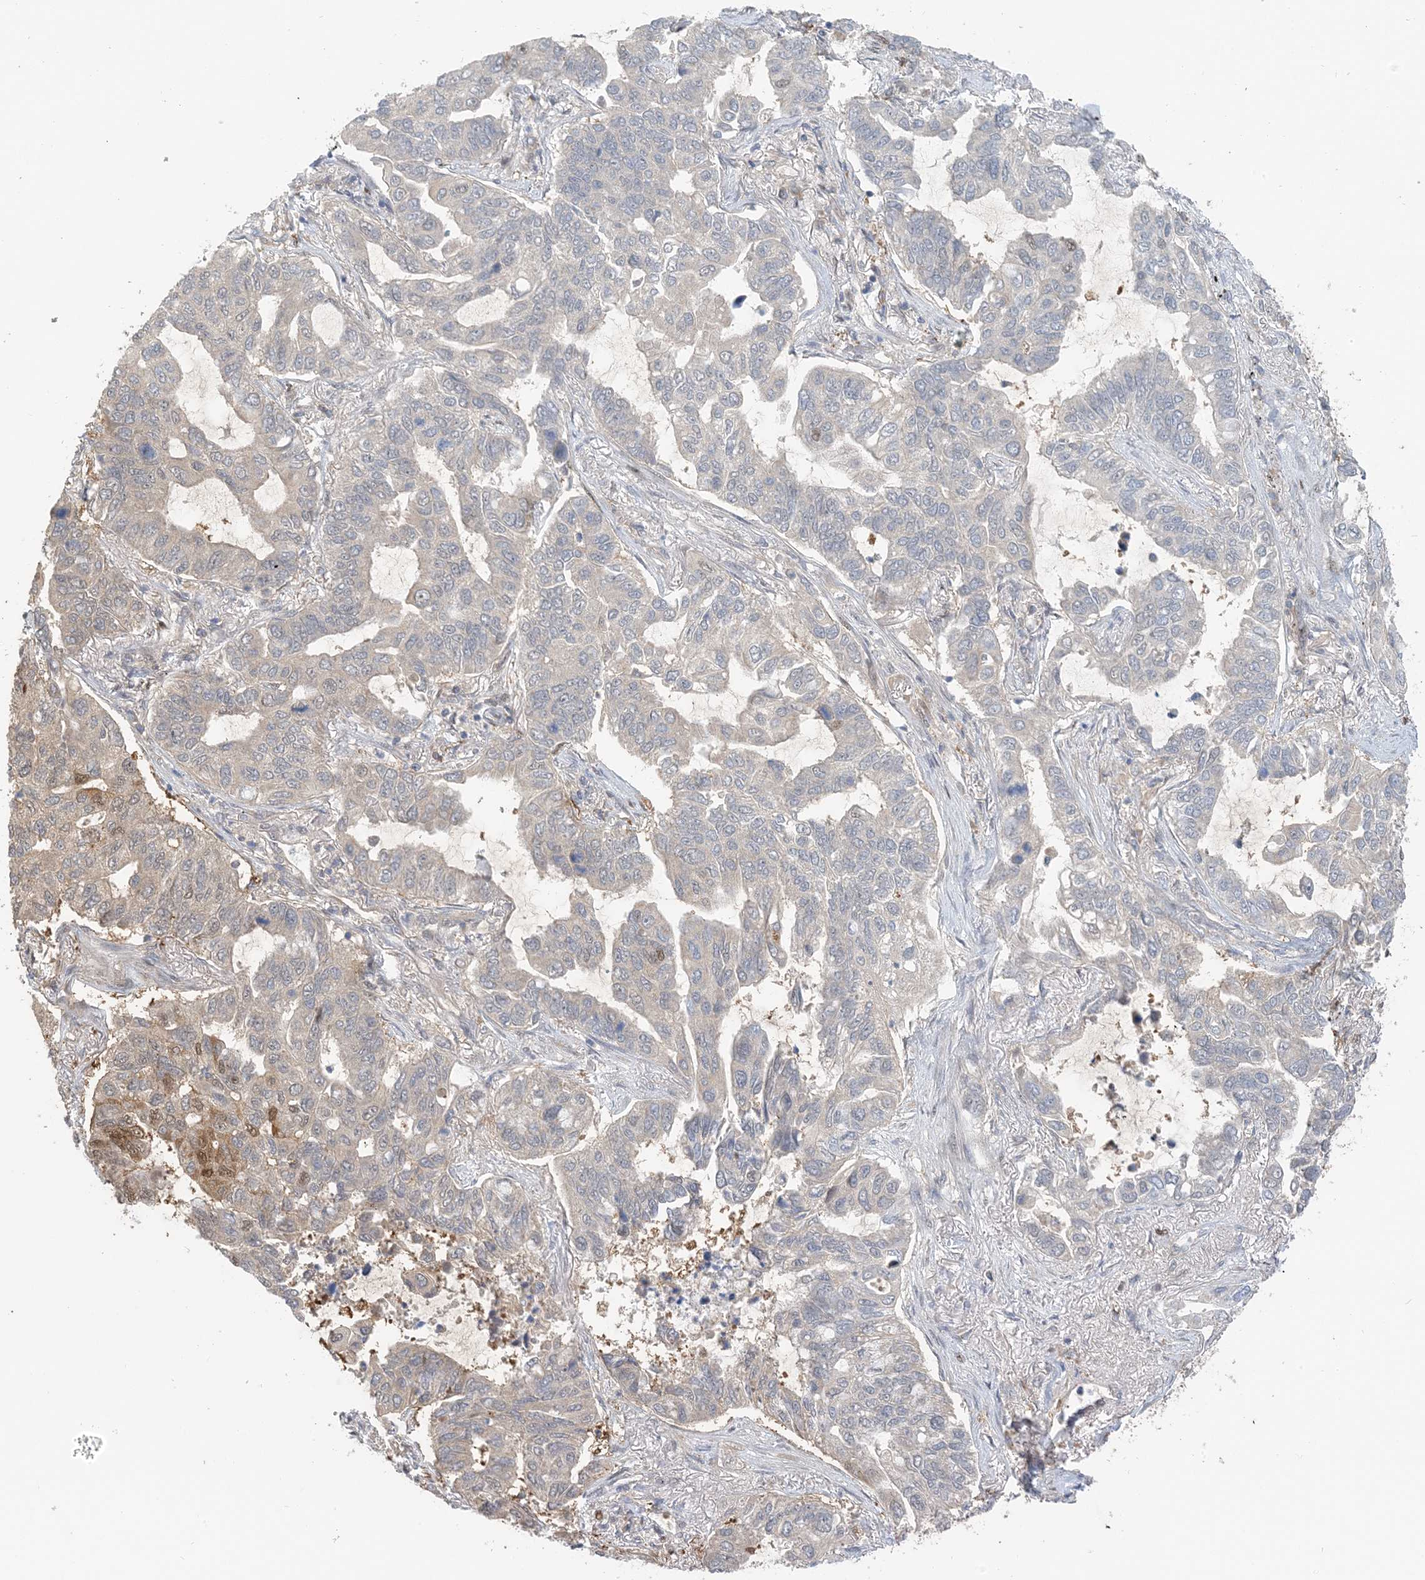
{"staining": {"intensity": "weak", "quantity": "25%-75%", "location": "cytoplasmic/membranous,nuclear"}, "tissue": "lung cancer", "cell_type": "Tumor cells", "image_type": "cancer", "snomed": [{"axis": "morphology", "description": "Adenocarcinoma, NOS"}, {"axis": "topography", "description": "Lung"}], "caption": "Adenocarcinoma (lung) stained with a brown dye demonstrates weak cytoplasmic/membranous and nuclear positive positivity in approximately 25%-75% of tumor cells.", "gene": "ZC3H12A", "patient": {"sex": "male", "age": 64}}